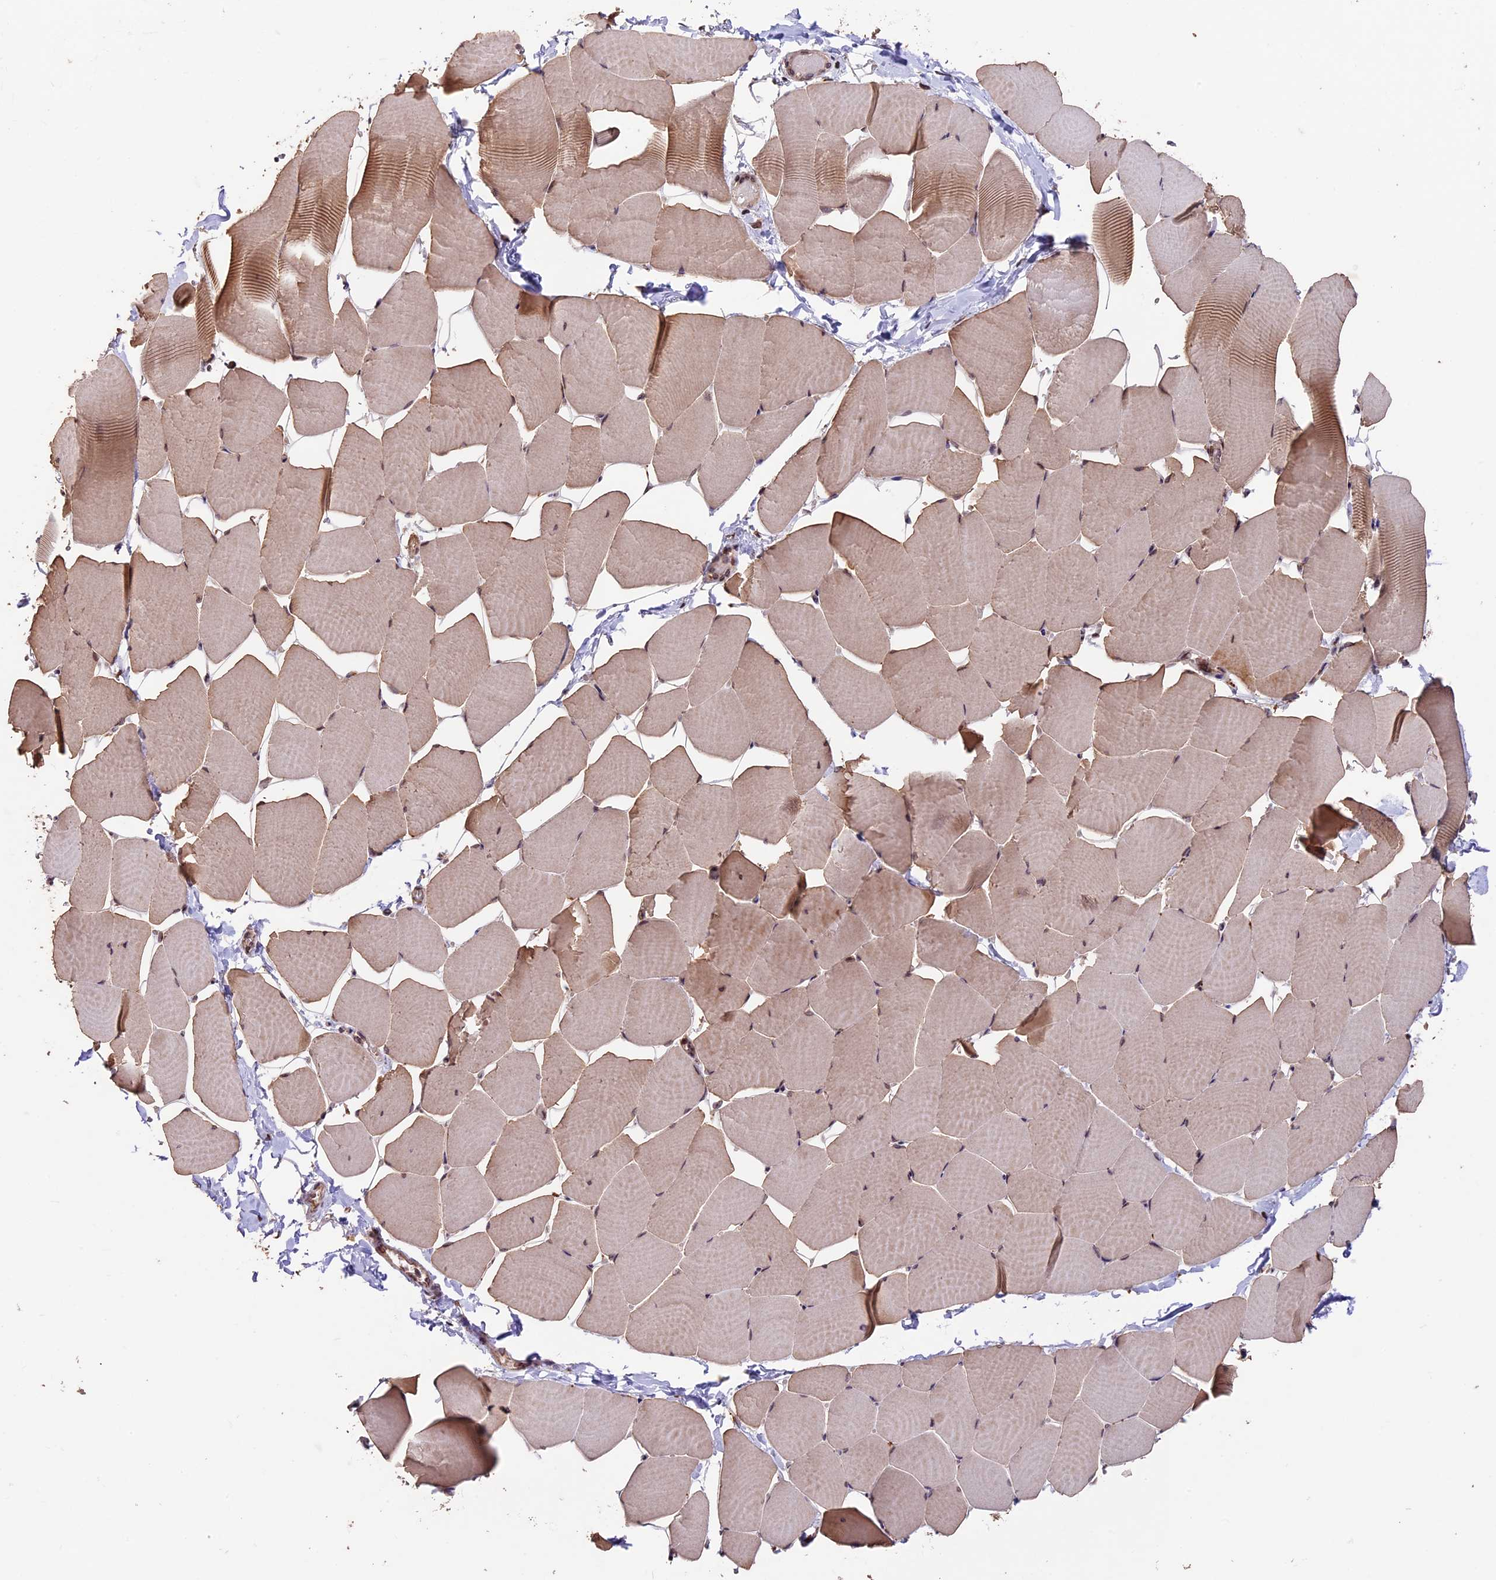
{"staining": {"intensity": "moderate", "quantity": "<25%", "location": "cytoplasmic/membranous"}, "tissue": "skeletal muscle", "cell_type": "Myocytes", "image_type": "normal", "snomed": [{"axis": "morphology", "description": "Normal tissue, NOS"}, {"axis": "topography", "description": "Skeletal muscle"}], "caption": "Protein staining displays moderate cytoplasmic/membranous positivity in approximately <25% of myocytes in normal skeletal muscle.", "gene": "GNB5", "patient": {"sex": "male", "age": 25}}